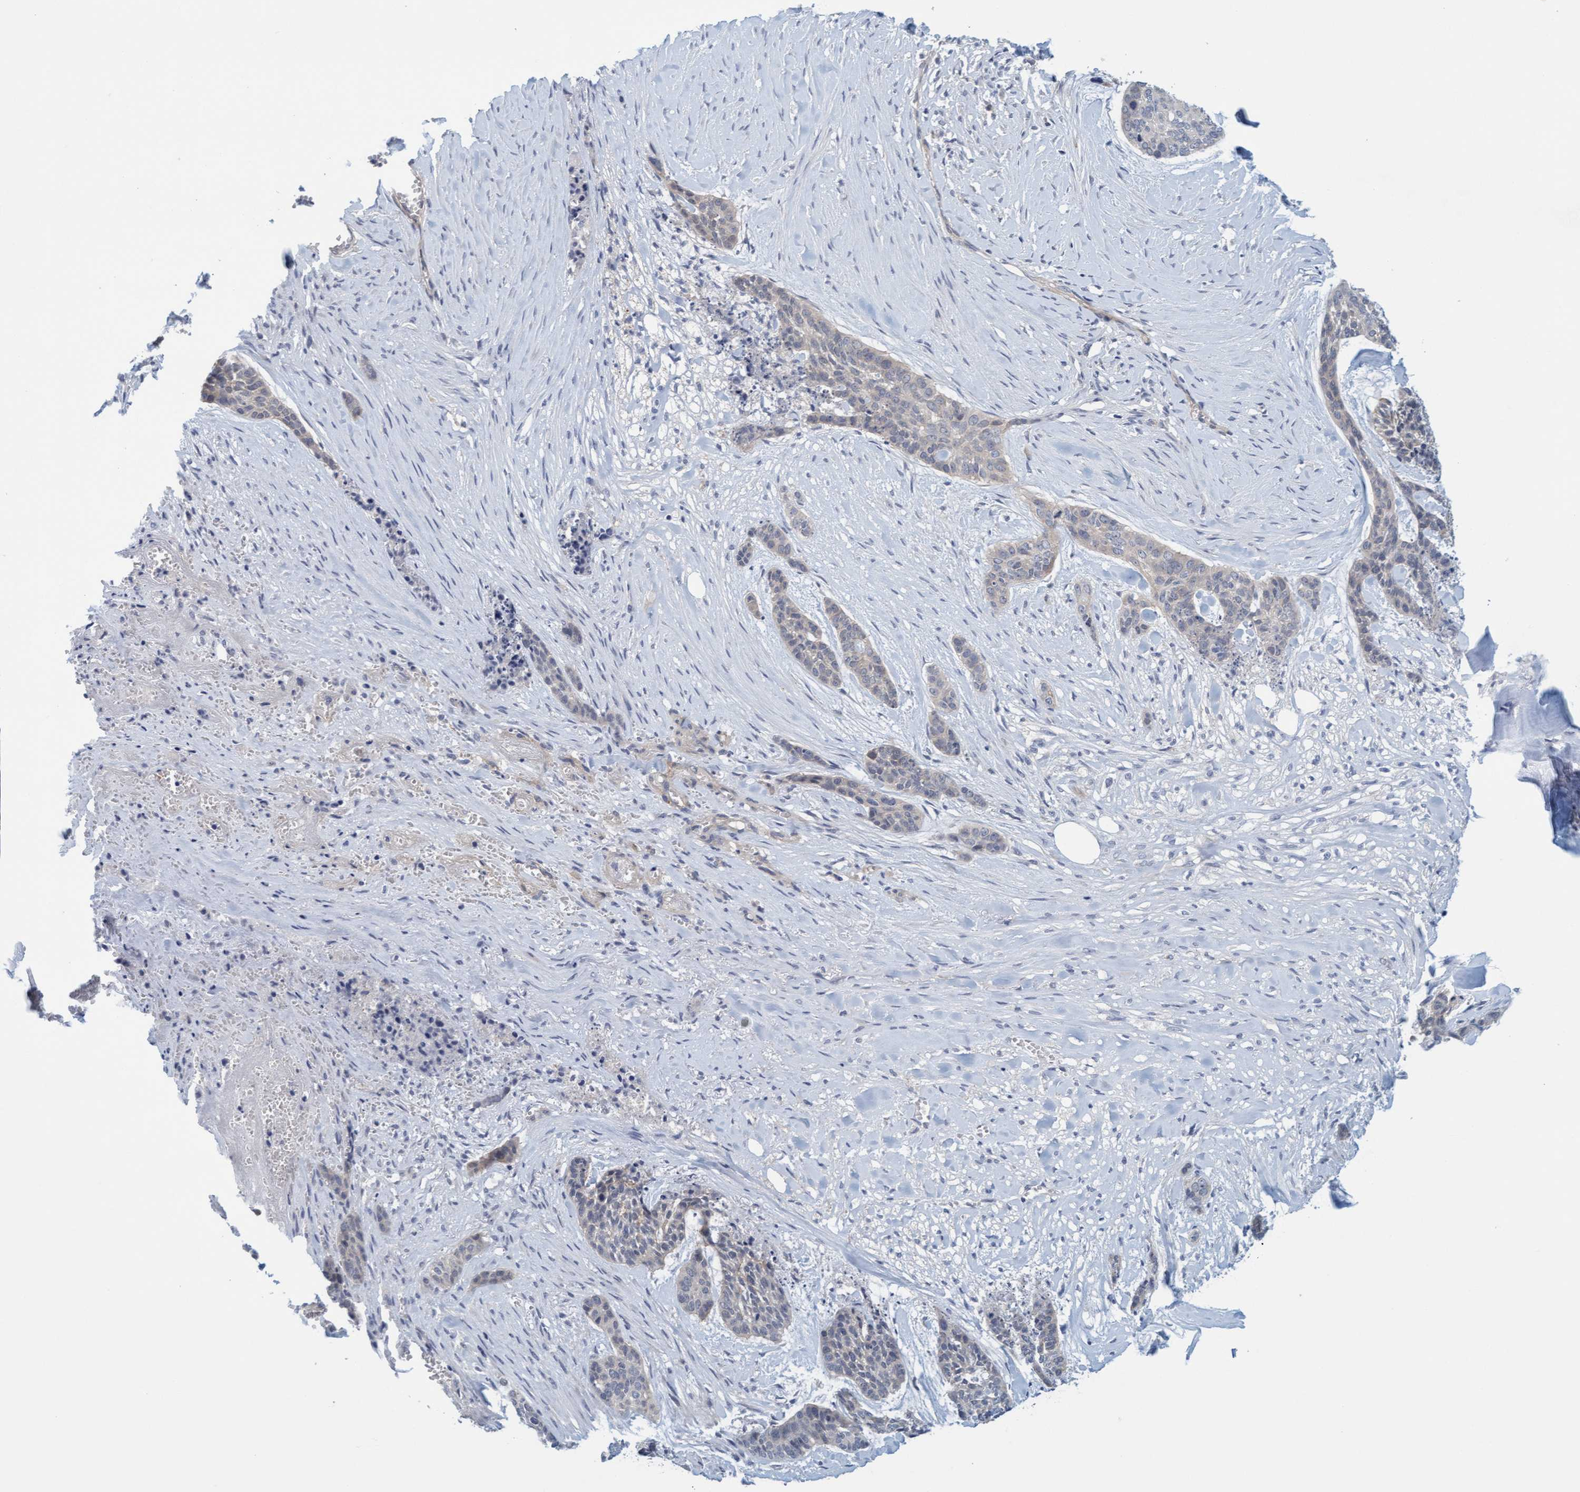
{"staining": {"intensity": "negative", "quantity": "none", "location": "none"}, "tissue": "skin cancer", "cell_type": "Tumor cells", "image_type": "cancer", "snomed": [{"axis": "morphology", "description": "Basal cell carcinoma"}, {"axis": "topography", "description": "Skin"}], "caption": "Immunohistochemistry image of neoplastic tissue: basal cell carcinoma (skin) stained with DAB reveals no significant protein staining in tumor cells. The staining is performed using DAB (3,3'-diaminobenzidine) brown chromogen with nuclei counter-stained in using hematoxylin.", "gene": "TSTD2", "patient": {"sex": "female", "age": 64}}